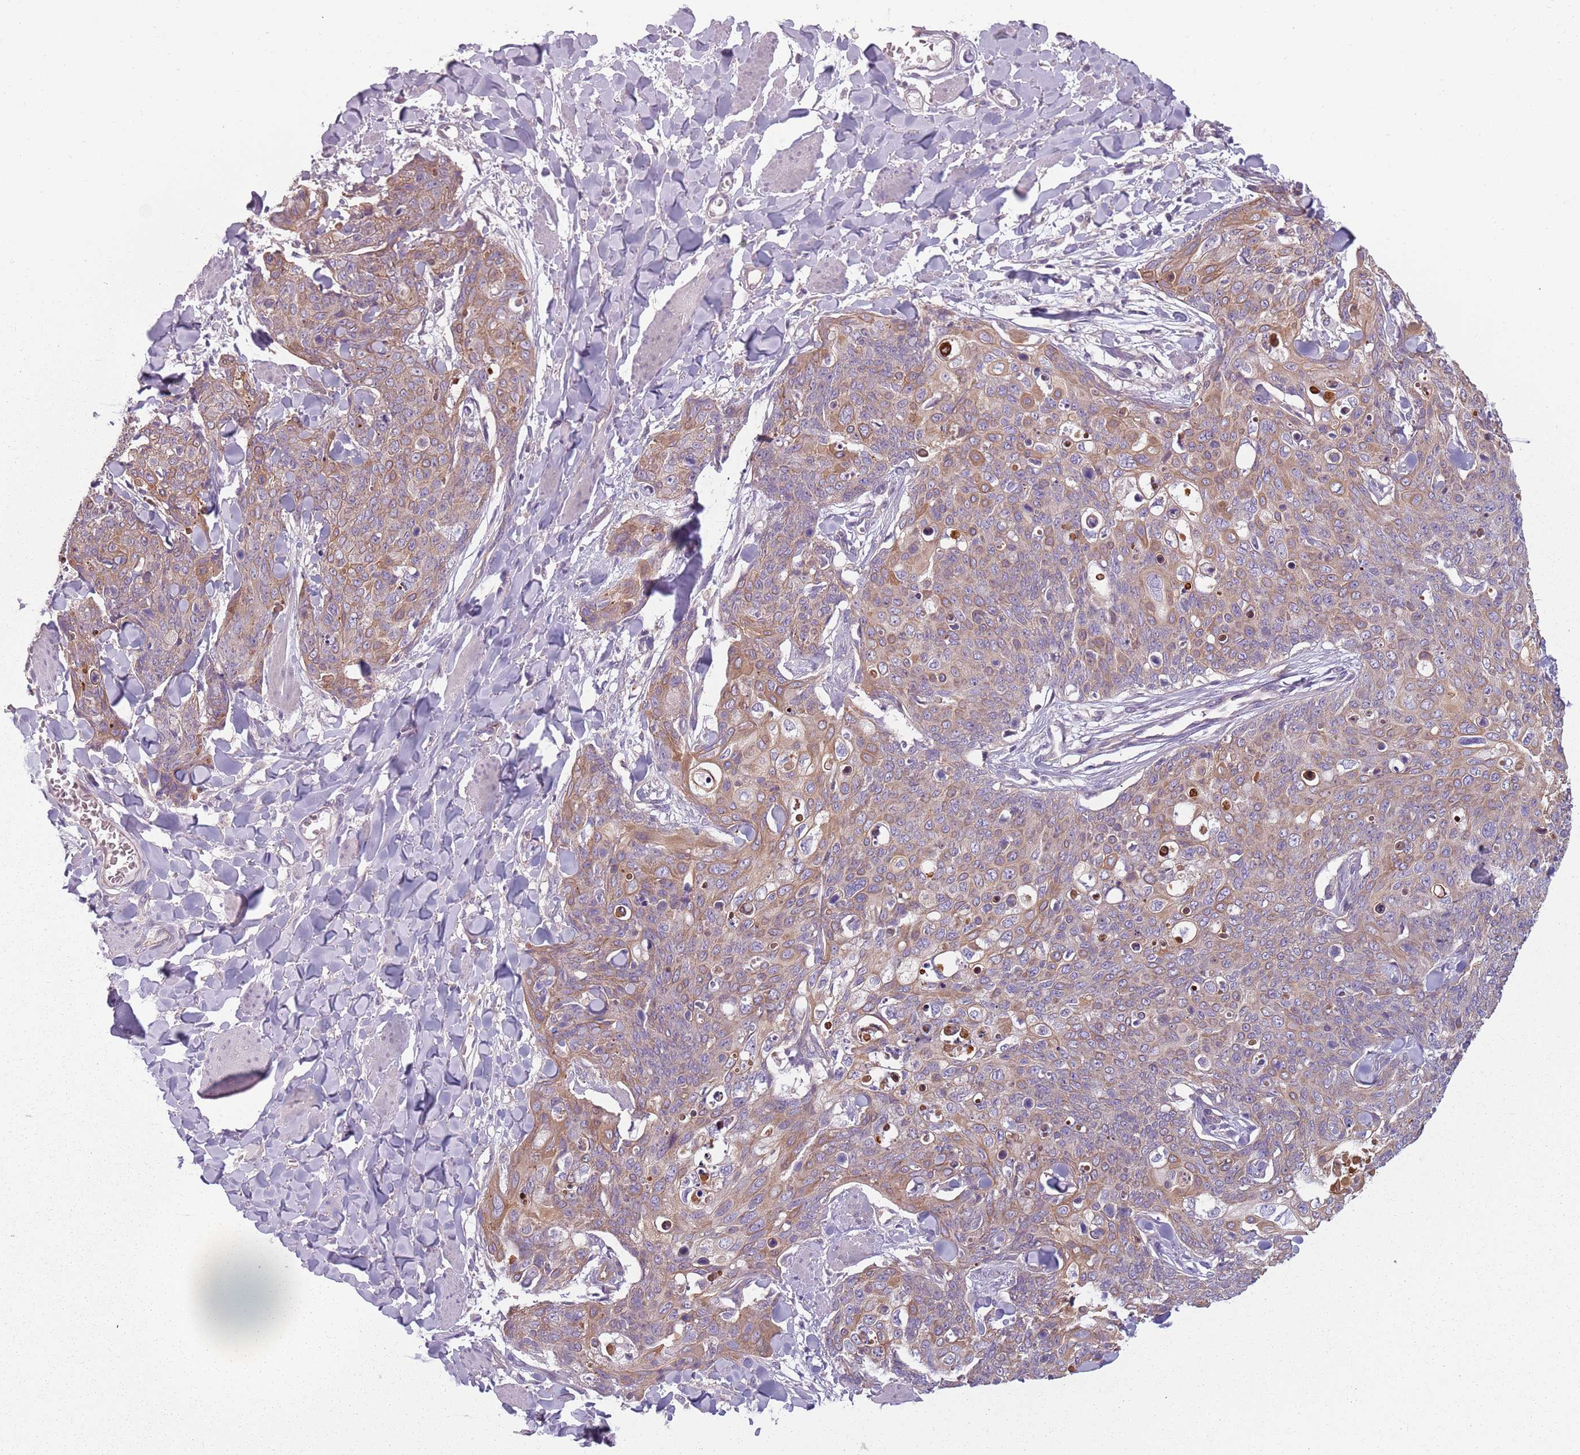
{"staining": {"intensity": "moderate", "quantity": "25%-75%", "location": "cytoplasmic/membranous"}, "tissue": "skin cancer", "cell_type": "Tumor cells", "image_type": "cancer", "snomed": [{"axis": "morphology", "description": "Squamous cell carcinoma, NOS"}, {"axis": "topography", "description": "Skin"}, {"axis": "topography", "description": "Vulva"}], "caption": "This is an image of immunohistochemistry (IHC) staining of skin cancer (squamous cell carcinoma), which shows moderate positivity in the cytoplasmic/membranous of tumor cells.", "gene": "TLCD2", "patient": {"sex": "female", "age": 85}}